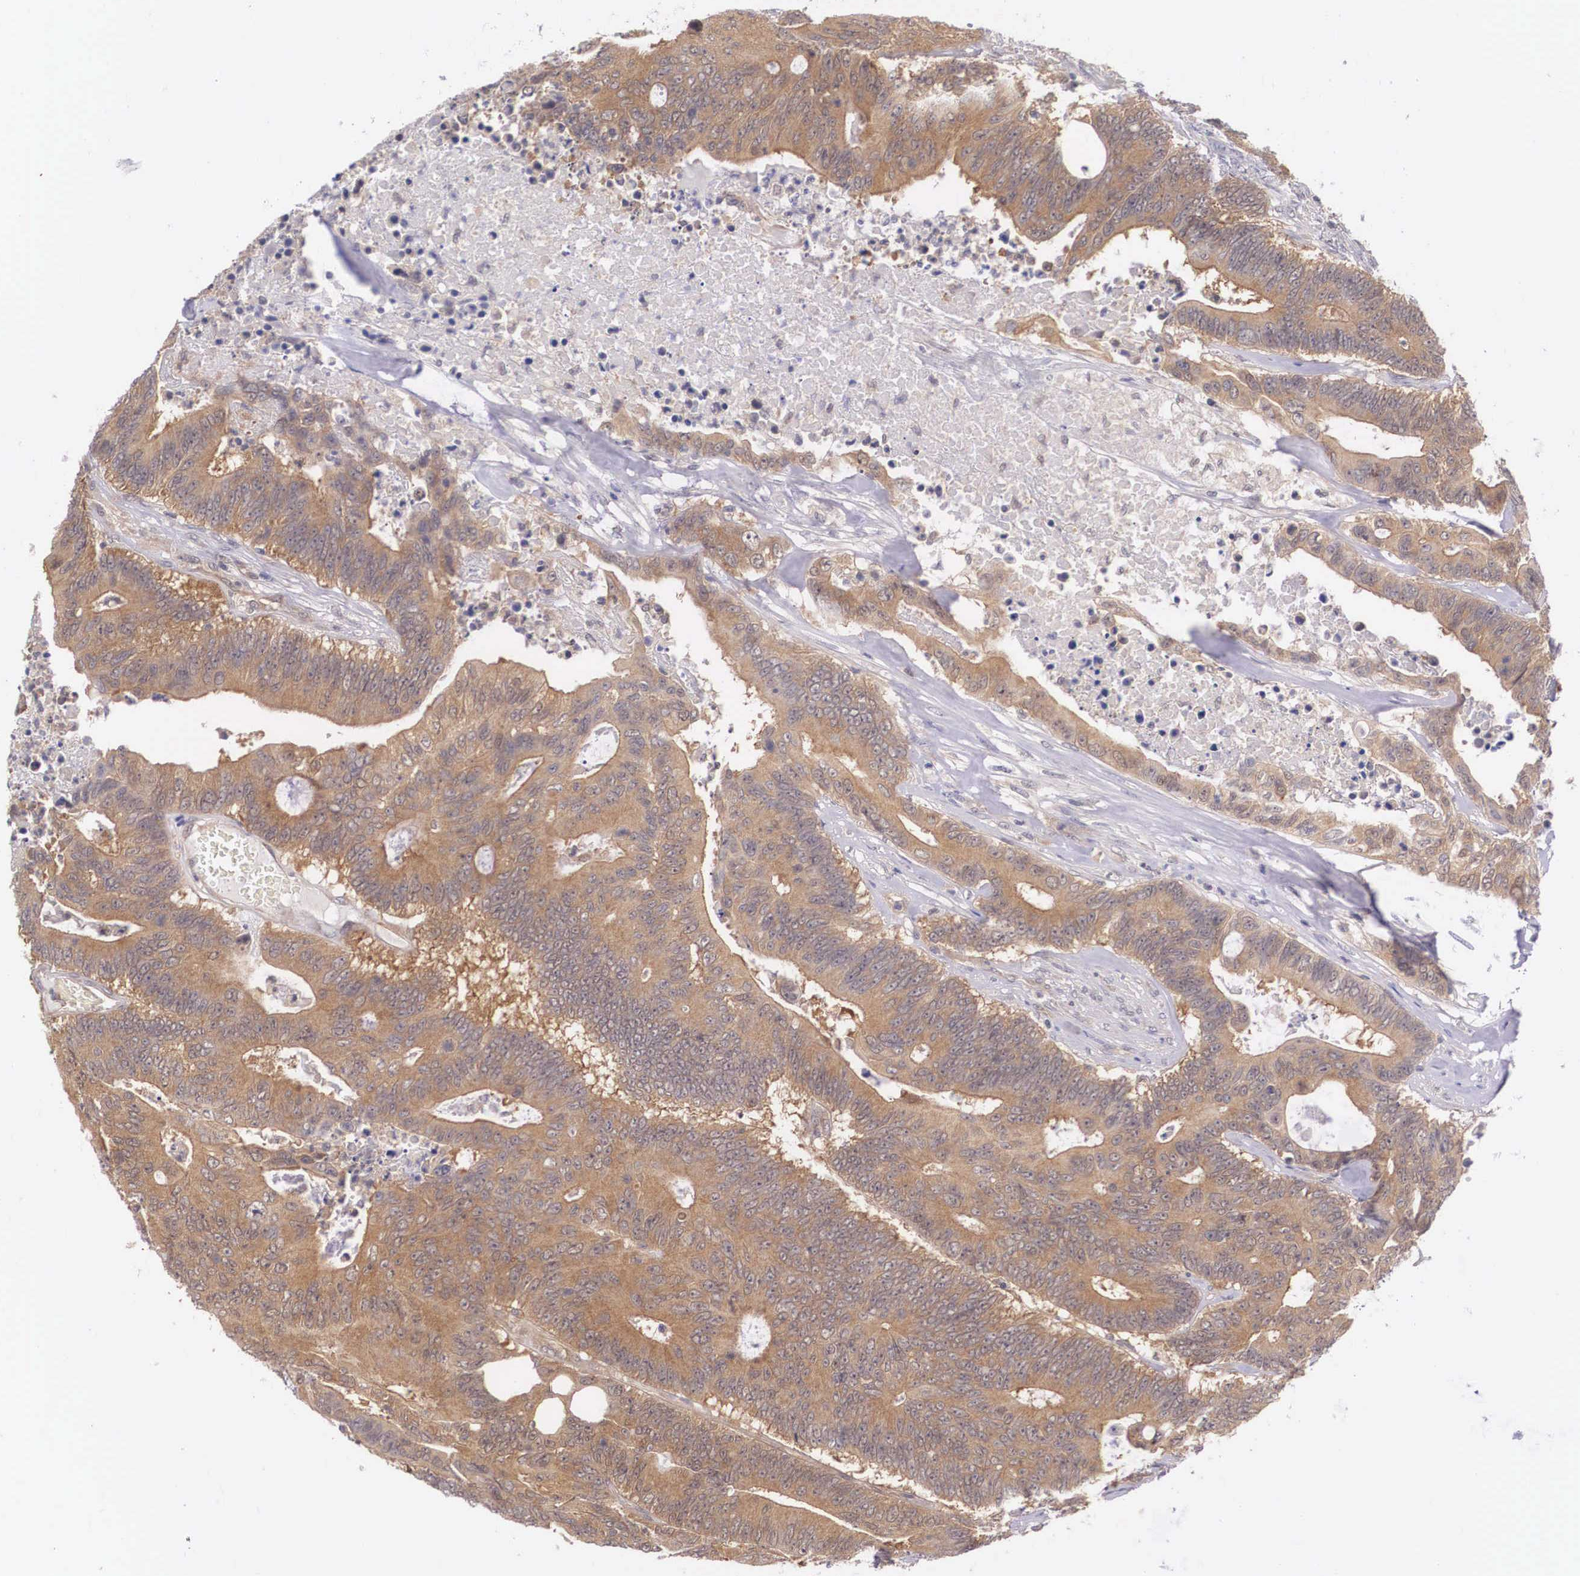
{"staining": {"intensity": "moderate", "quantity": "25%-75%", "location": "cytoplasmic/membranous"}, "tissue": "colorectal cancer", "cell_type": "Tumor cells", "image_type": "cancer", "snomed": [{"axis": "morphology", "description": "Adenocarcinoma, NOS"}, {"axis": "topography", "description": "Colon"}], "caption": "A micrograph of colorectal cancer stained for a protein reveals moderate cytoplasmic/membranous brown staining in tumor cells.", "gene": "IGBP1", "patient": {"sex": "male", "age": 65}}